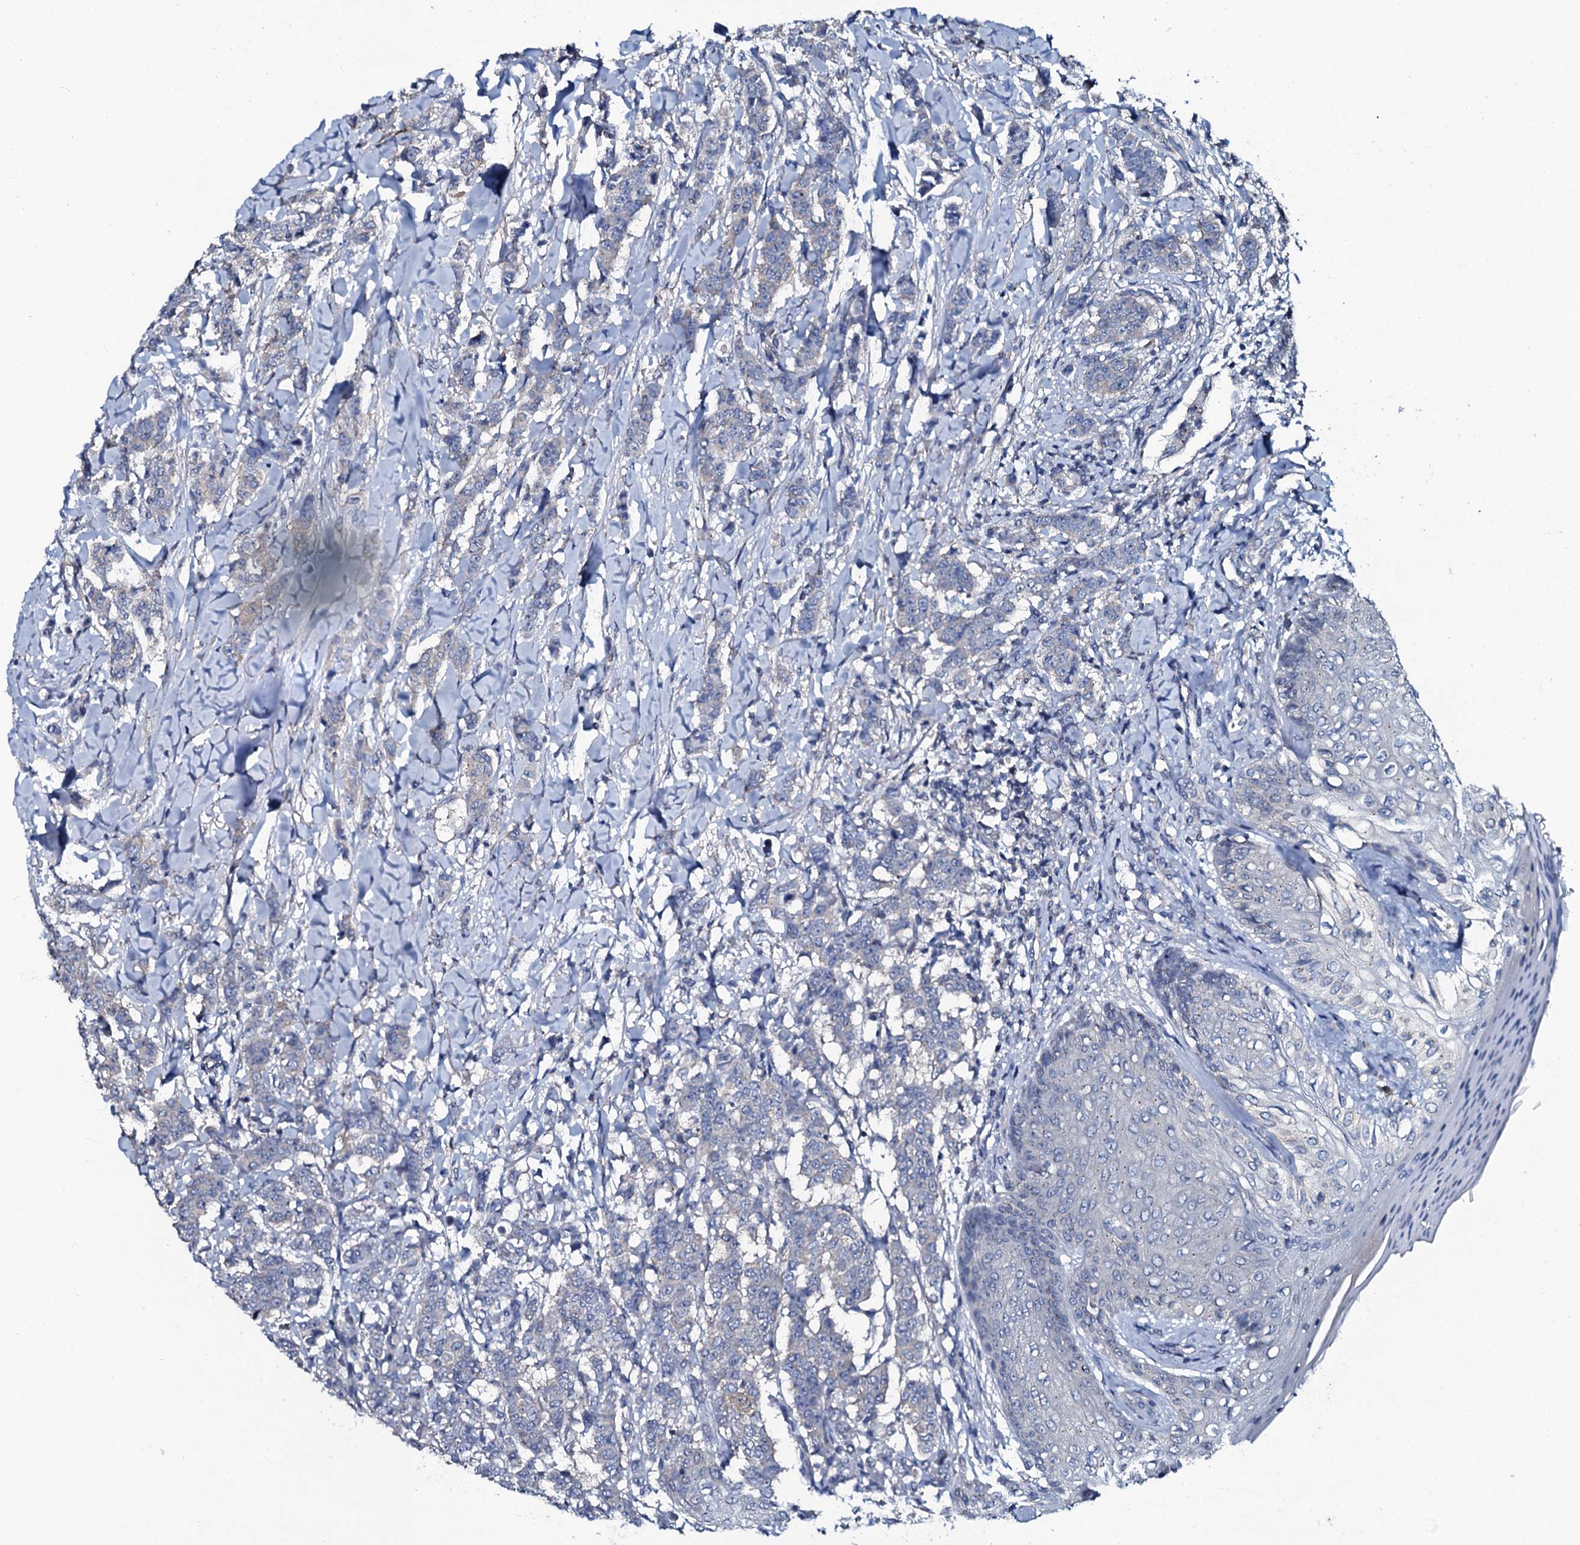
{"staining": {"intensity": "negative", "quantity": "none", "location": "none"}, "tissue": "breast cancer", "cell_type": "Tumor cells", "image_type": "cancer", "snomed": [{"axis": "morphology", "description": "Duct carcinoma"}, {"axis": "topography", "description": "Breast"}], "caption": "A high-resolution image shows IHC staining of breast cancer, which exhibits no significant staining in tumor cells.", "gene": "USPL1", "patient": {"sex": "female", "age": 40}}